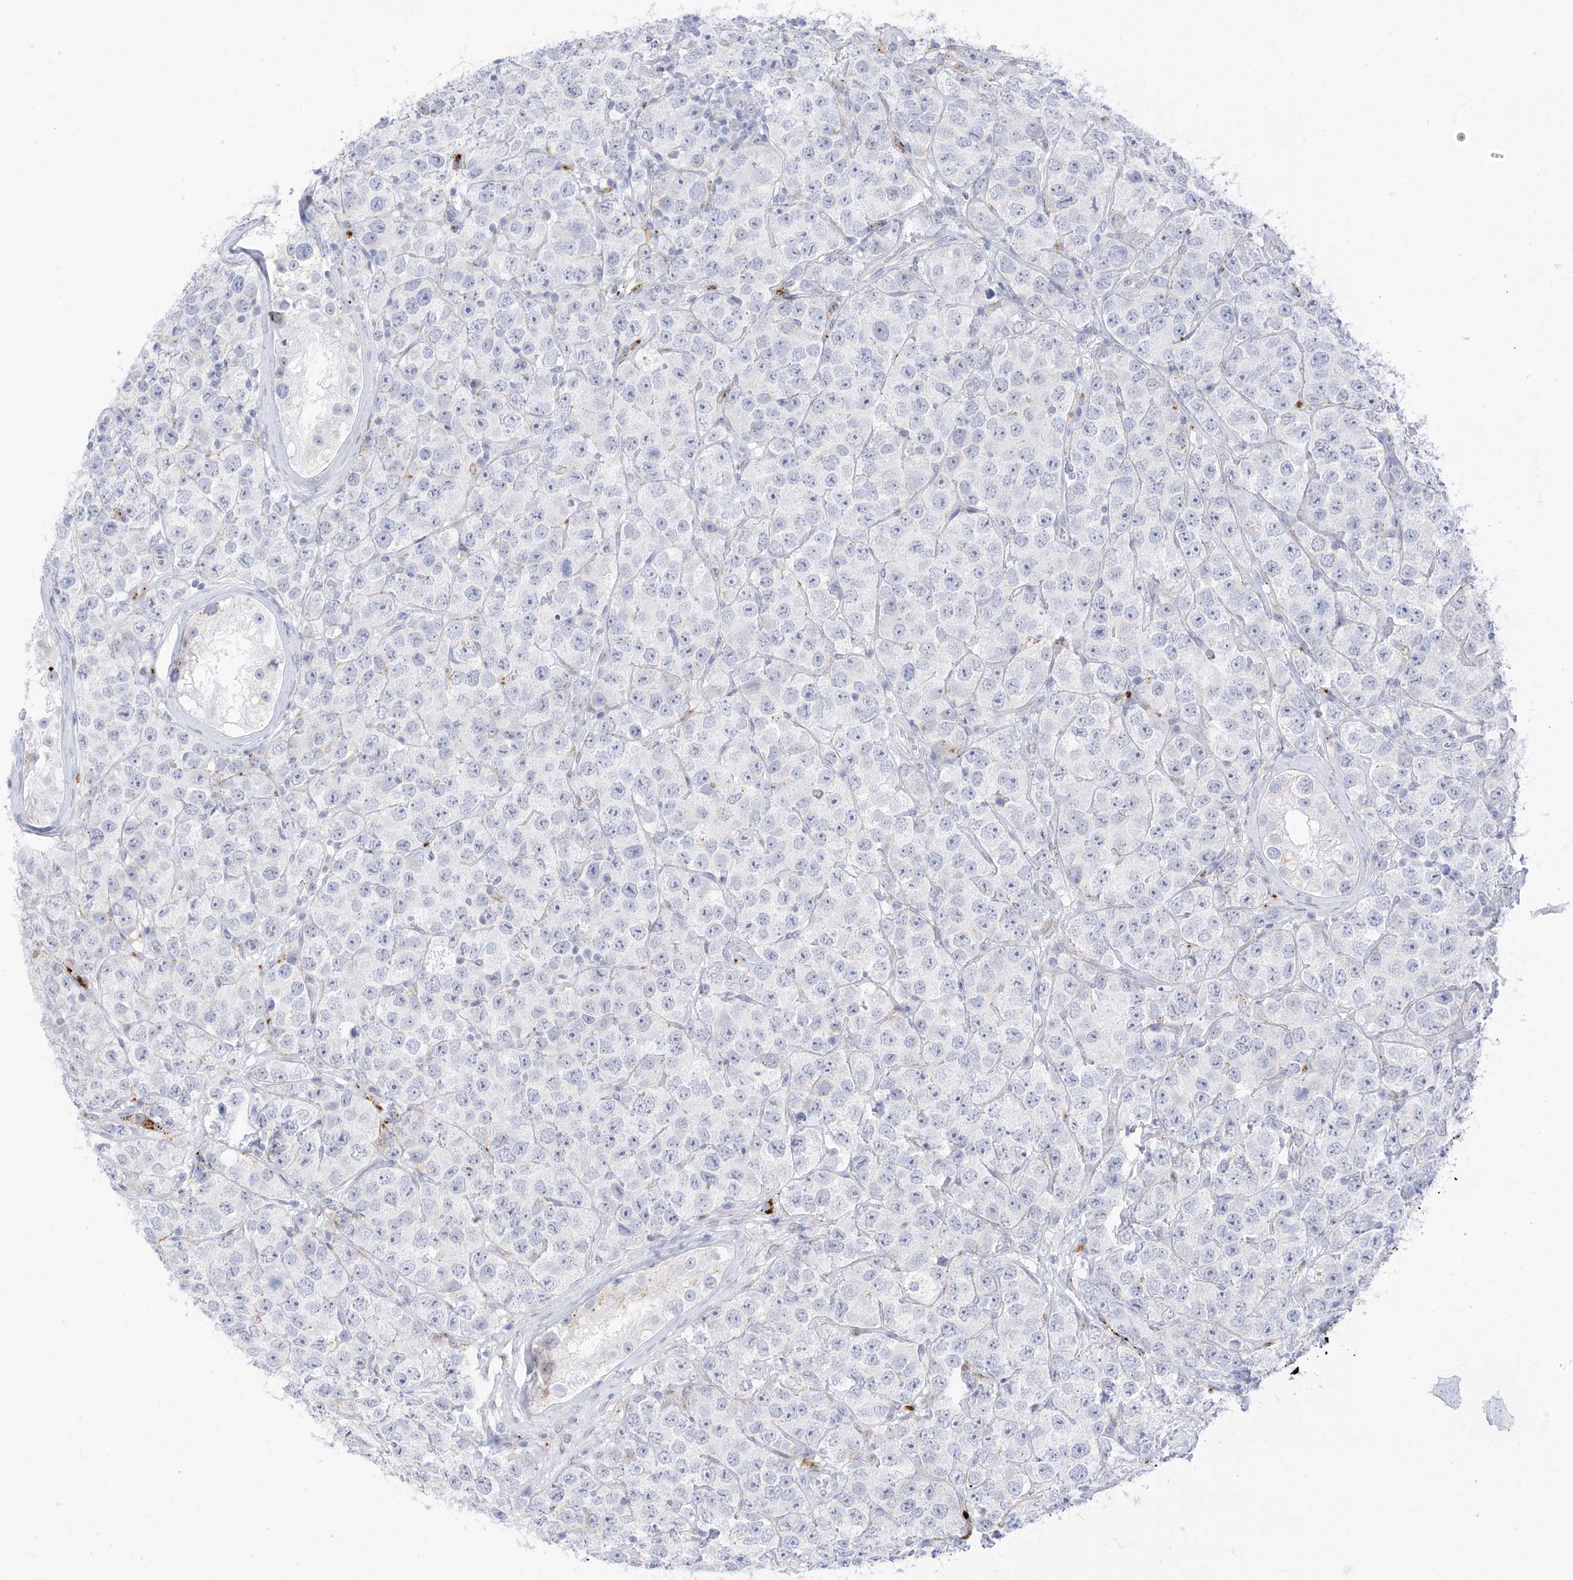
{"staining": {"intensity": "negative", "quantity": "none", "location": "none"}, "tissue": "testis cancer", "cell_type": "Tumor cells", "image_type": "cancer", "snomed": [{"axis": "morphology", "description": "Seminoma, NOS"}, {"axis": "topography", "description": "Testis"}], "caption": "Testis cancer stained for a protein using IHC displays no expression tumor cells.", "gene": "PSPH", "patient": {"sex": "male", "age": 28}}